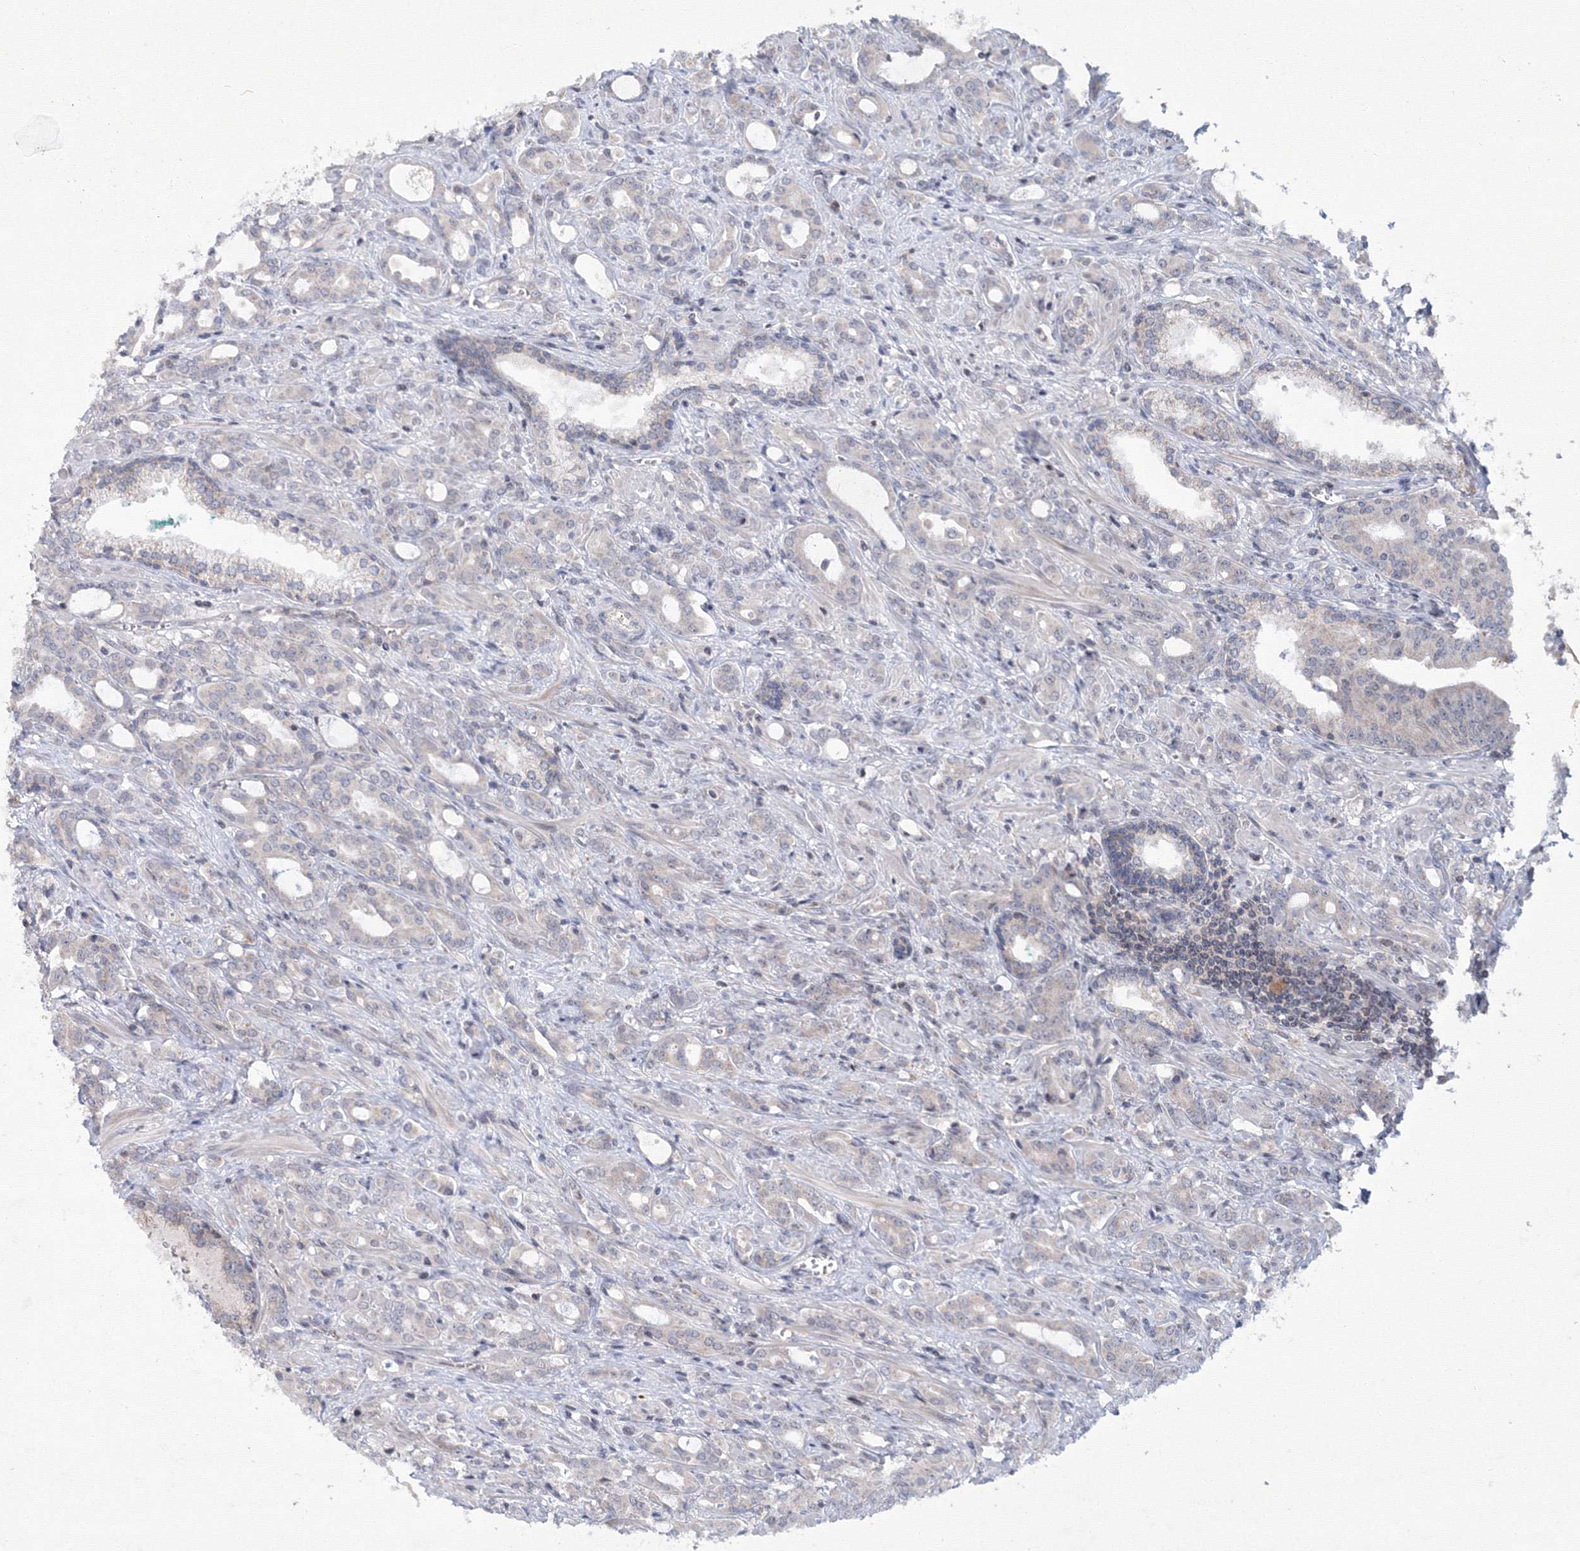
{"staining": {"intensity": "negative", "quantity": "none", "location": "none"}, "tissue": "prostate cancer", "cell_type": "Tumor cells", "image_type": "cancer", "snomed": [{"axis": "morphology", "description": "Adenocarcinoma, High grade"}, {"axis": "topography", "description": "Prostate"}], "caption": "This photomicrograph is of prostate adenocarcinoma (high-grade) stained with immunohistochemistry to label a protein in brown with the nuclei are counter-stained blue. There is no staining in tumor cells.", "gene": "MKRN2", "patient": {"sex": "male", "age": 72}}